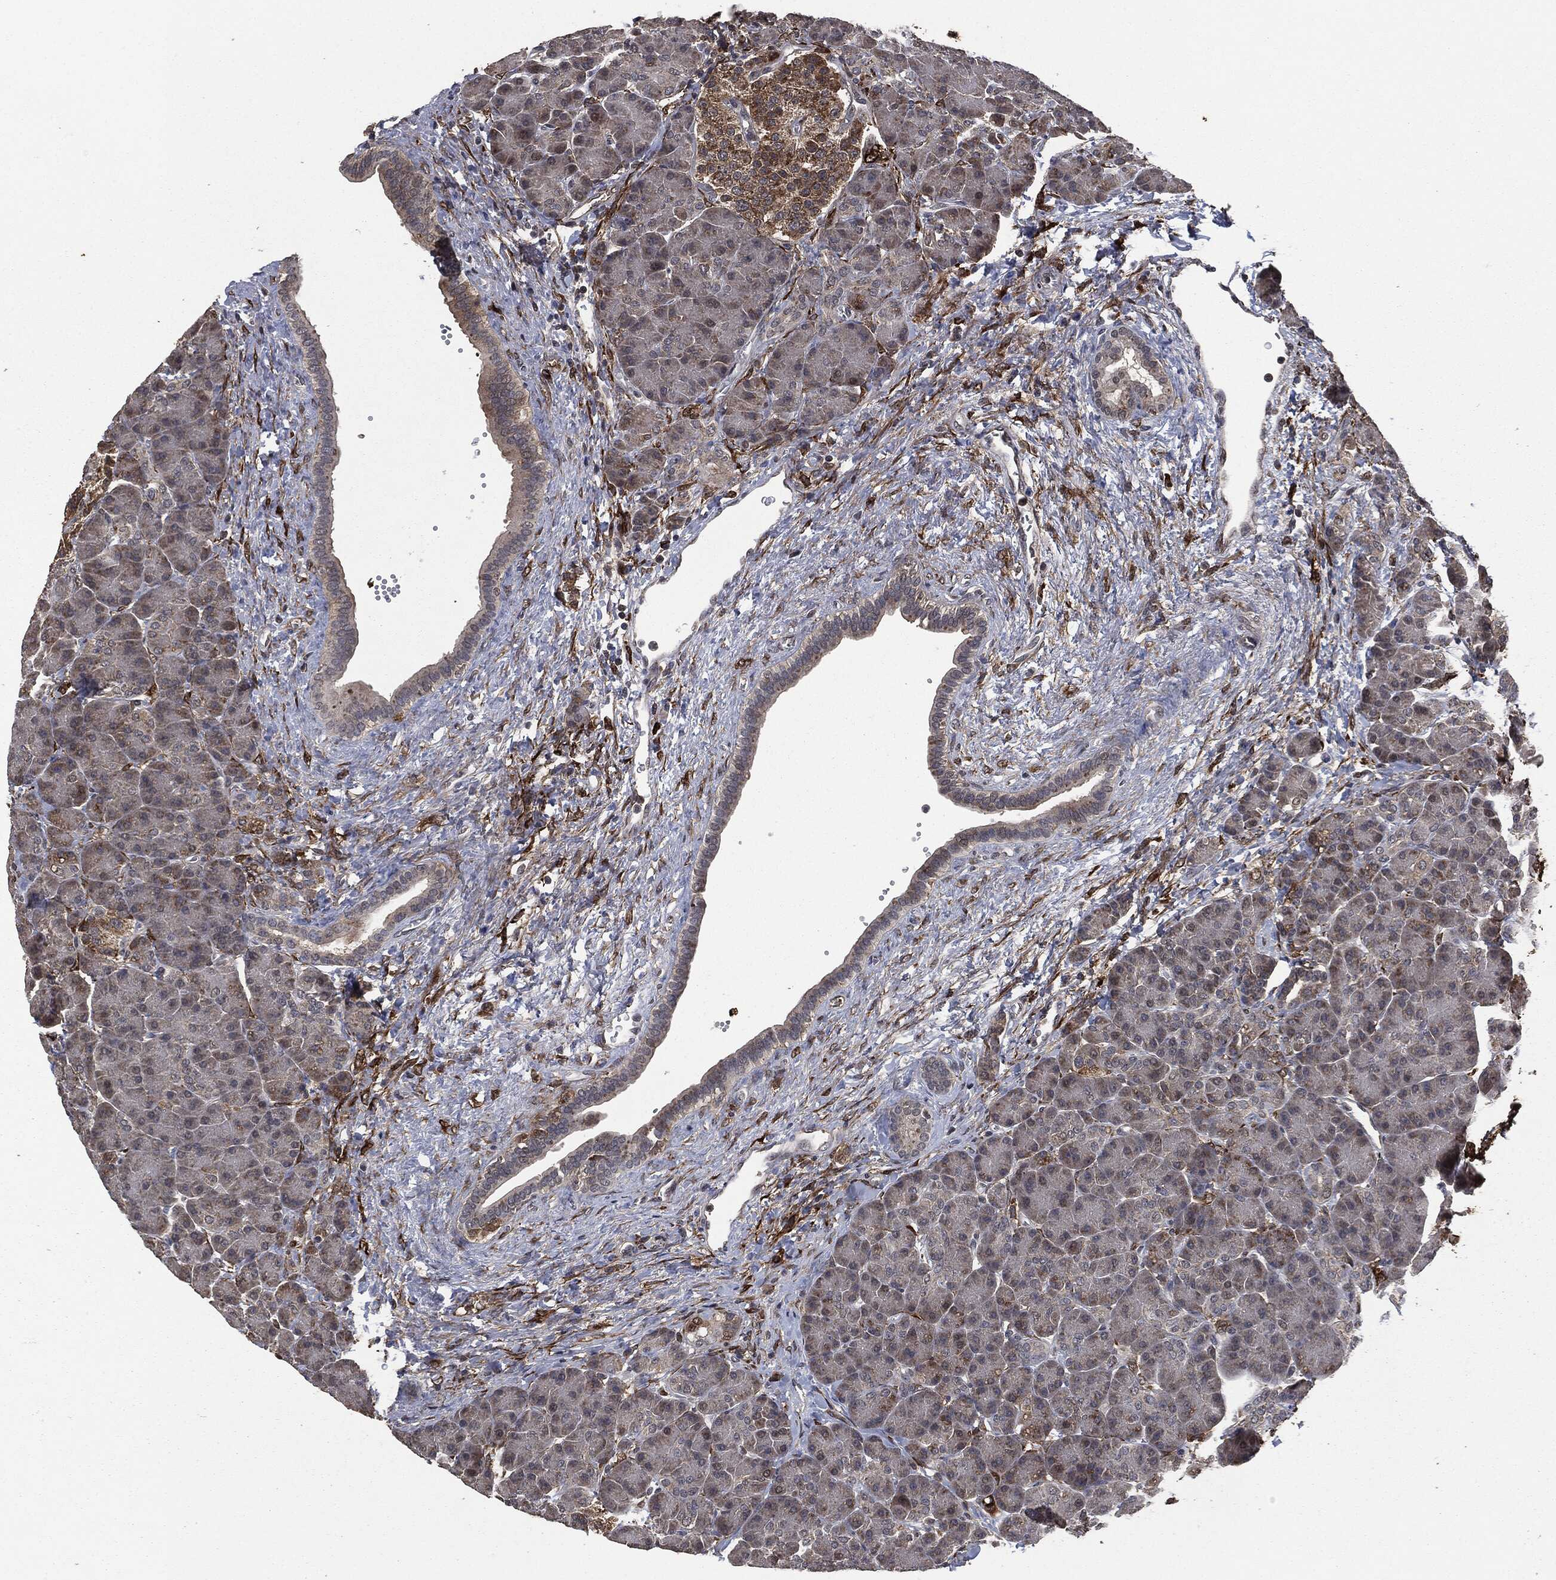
{"staining": {"intensity": "negative", "quantity": "none", "location": "none"}, "tissue": "pancreas", "cell_type": "Exocrine glandular cells", "image_type": "normal", "snomed": [{"axis": "morphology", "description": "Normal tissue, NOS"}, {"axis": "topography", "description": "Pancreas"}], "caption": "The IHC photomicrograph has no significant positivity in exocrine glandular cells of pancreas.", "gene": "CRABP2", "patient": {"sex": "female", "age": 63}}